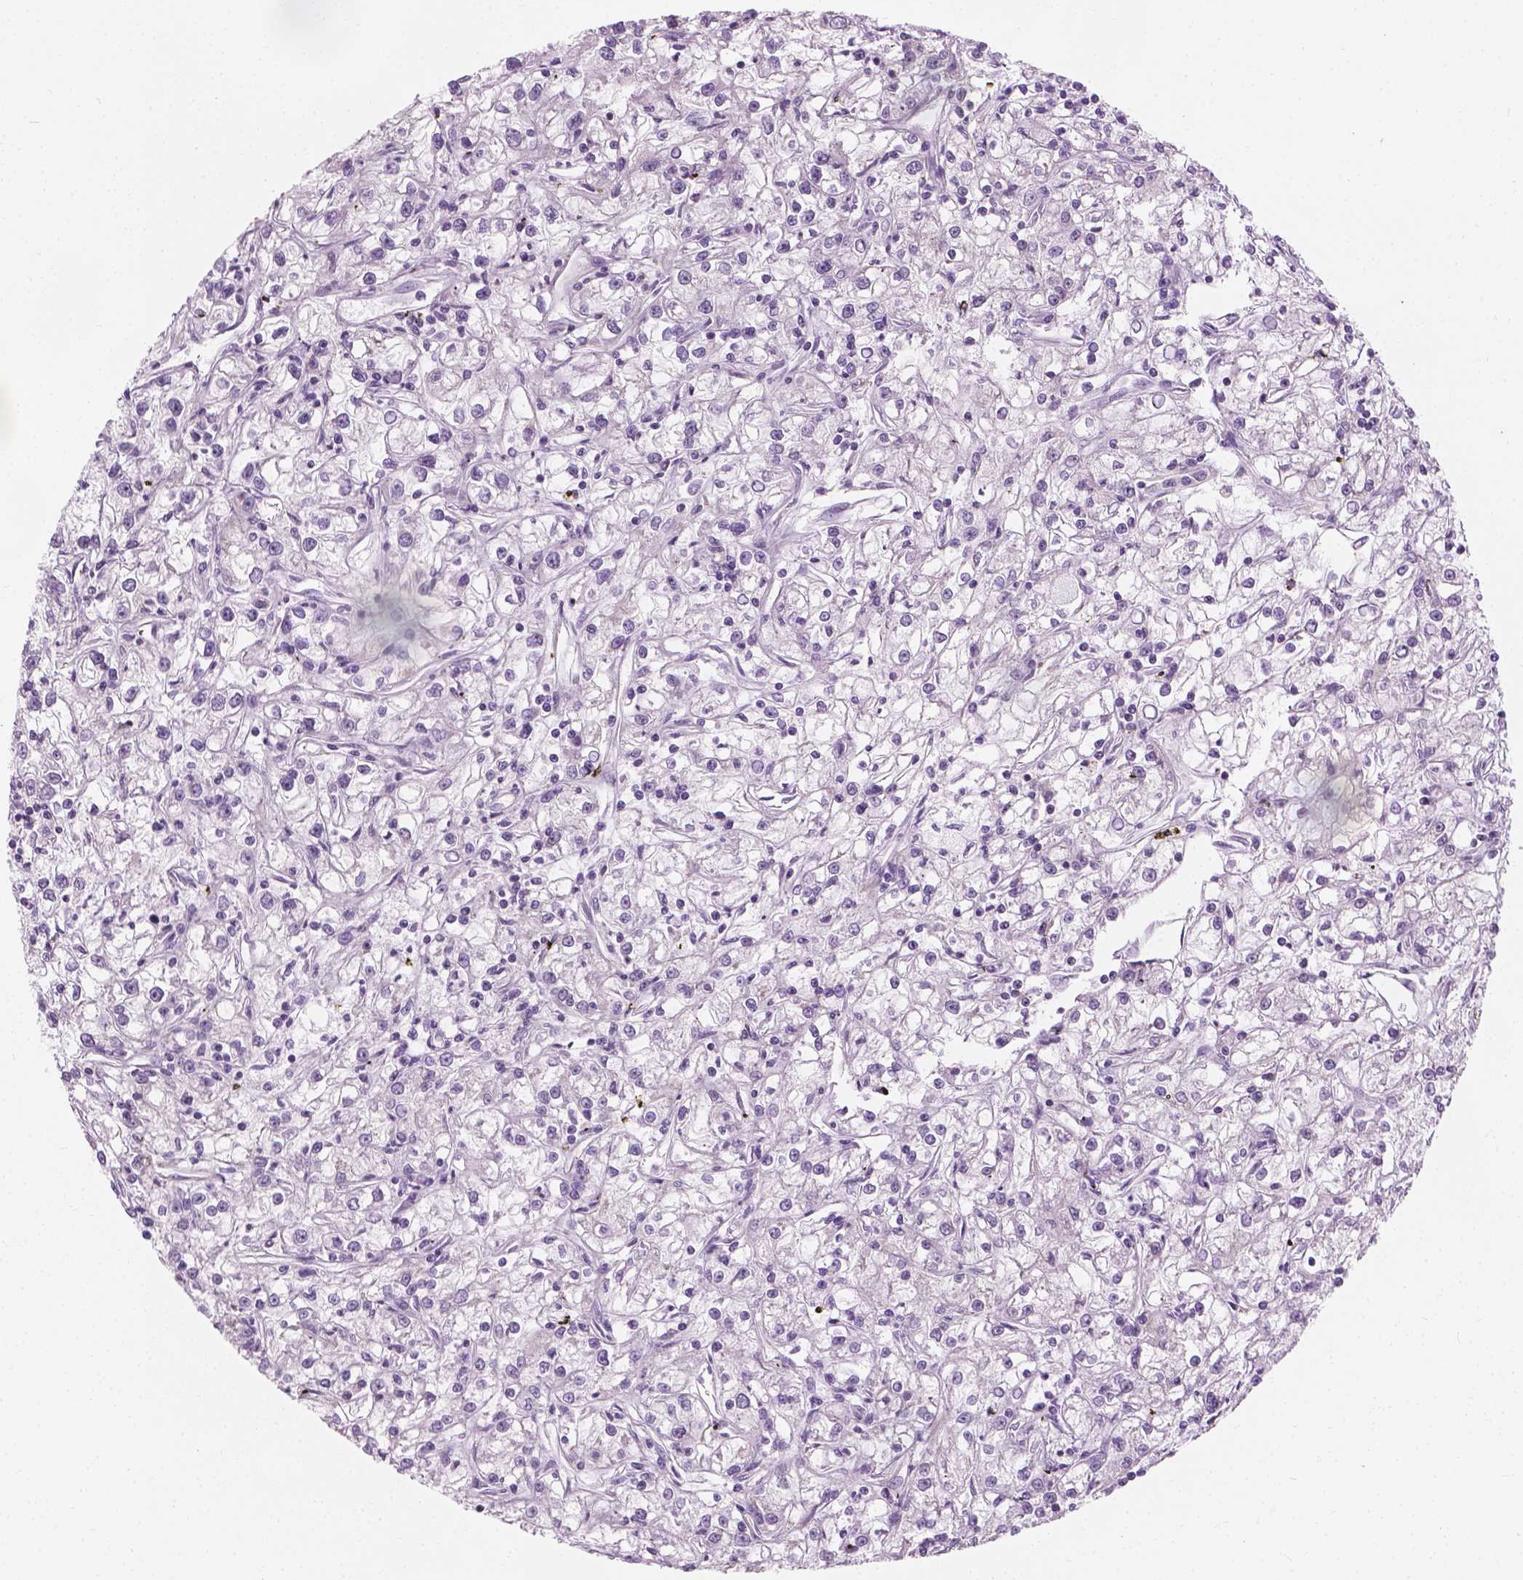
{"staining": {"intensity": "negative", "quantity": "none", "location": "none"}, "tissue": "renal cancer", "cell_type": "Tumor cells", "image_type": "cancer", "snomed": [{"axis": "morphology", "description": "Adenocarcinoma, NOS"}, {"axis": "topography", "description": "Kidney"}], "caption": "Micrograph shows no significant protein positivity in tumor cells of renal cancer (adenocarcinoma).", "gene": "CFAP126", "patient": {"sex": "female", "age": 59}}